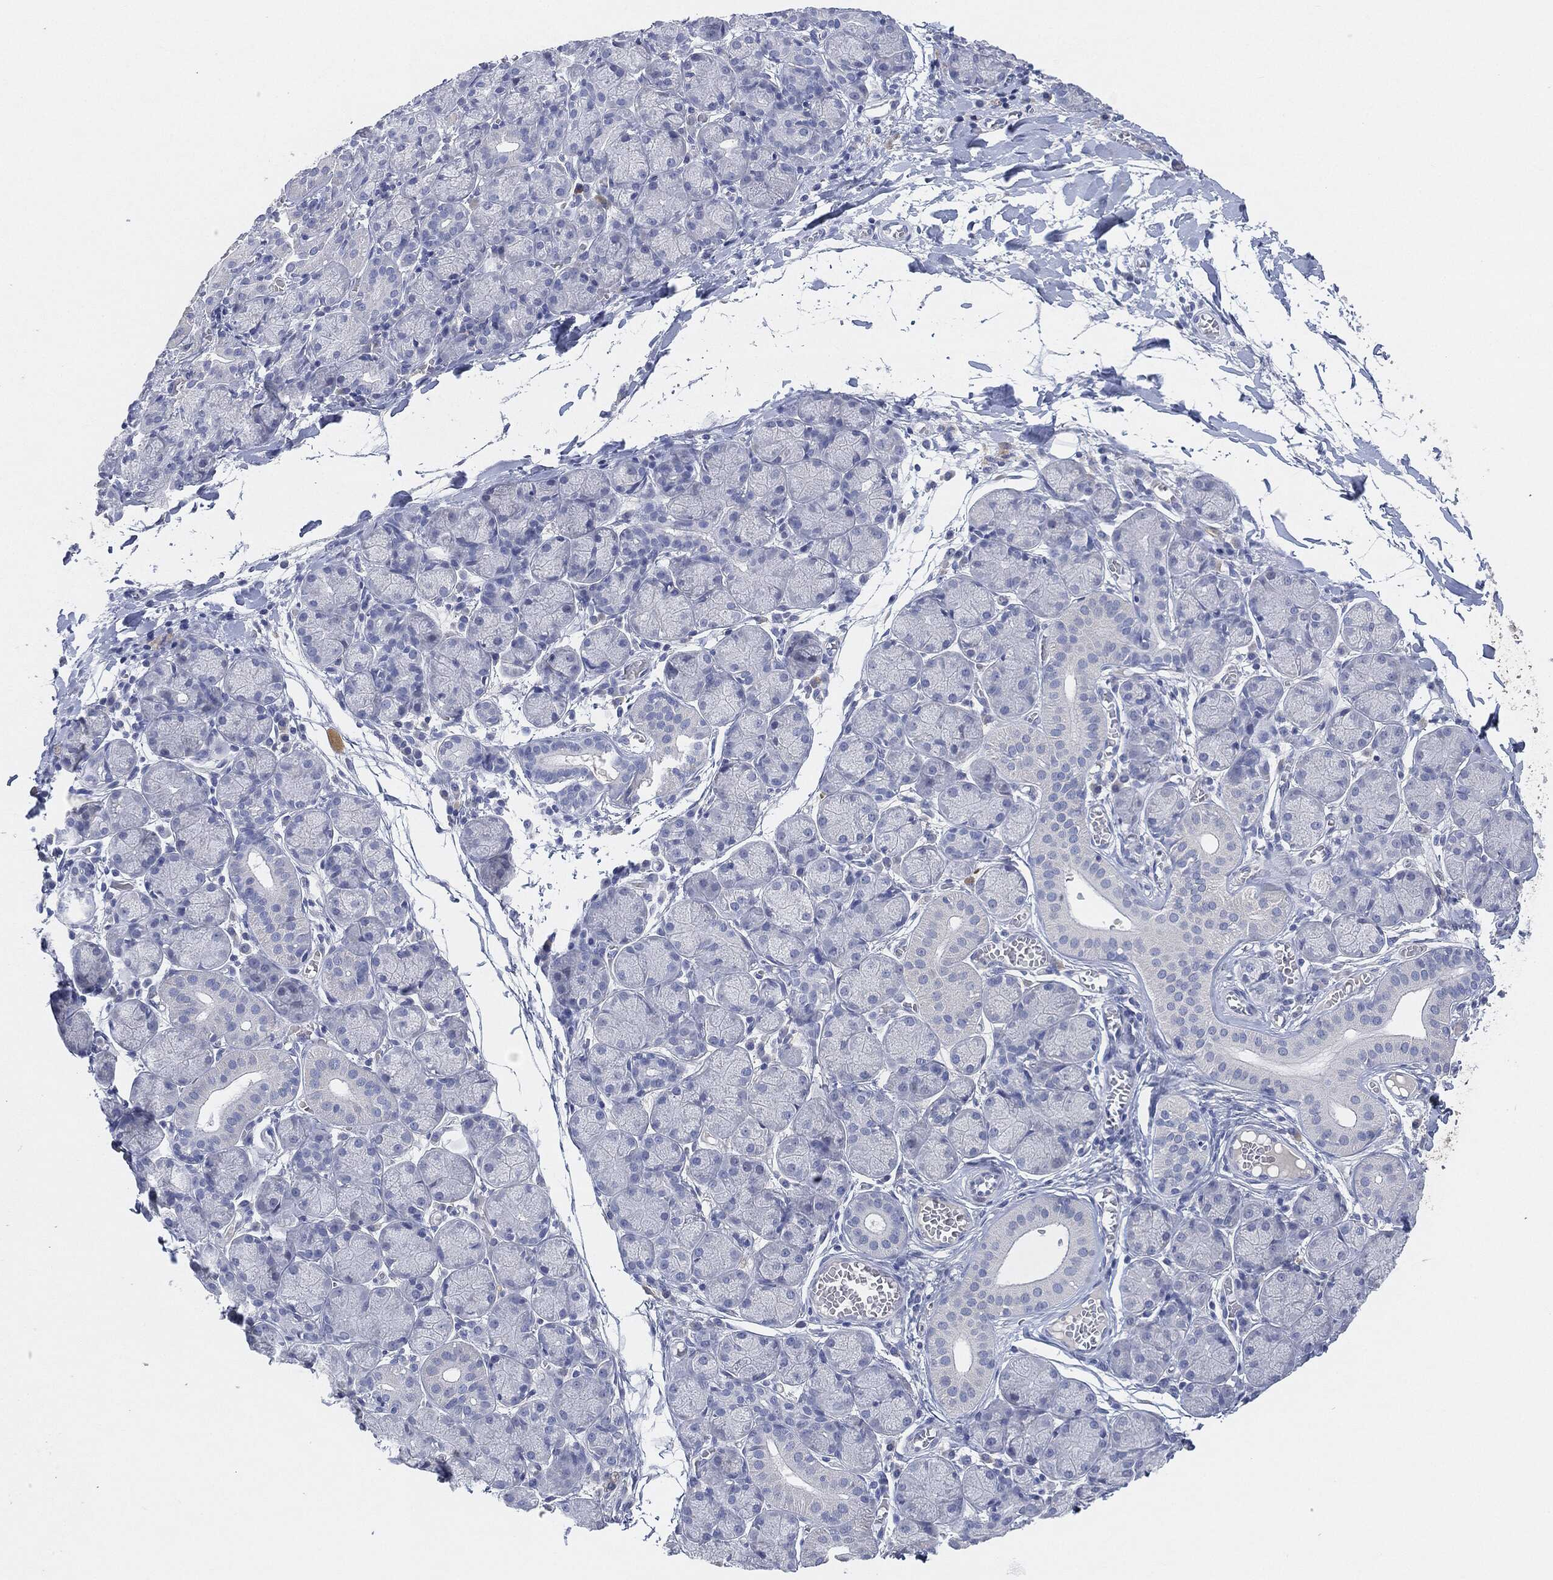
{"staining": {"intensity": "negative", "quantity": "none", "location": "none"}, "tissue": "salivary gland", "cell_type": "Glandular cells", "image_type": "normal", "snomed": [{"axis": "morphology", "description": "Normal tissue, NOS"}, {"axis": "topography", "description": "Salivary gland"}], "caption": "High power microscopy micrograph of an IHC histopathology image of benign salivary gland, revealing no significant staining in glandular cells.", "gene": "AFP", "patient": {"sex": "female", "age": 24}}